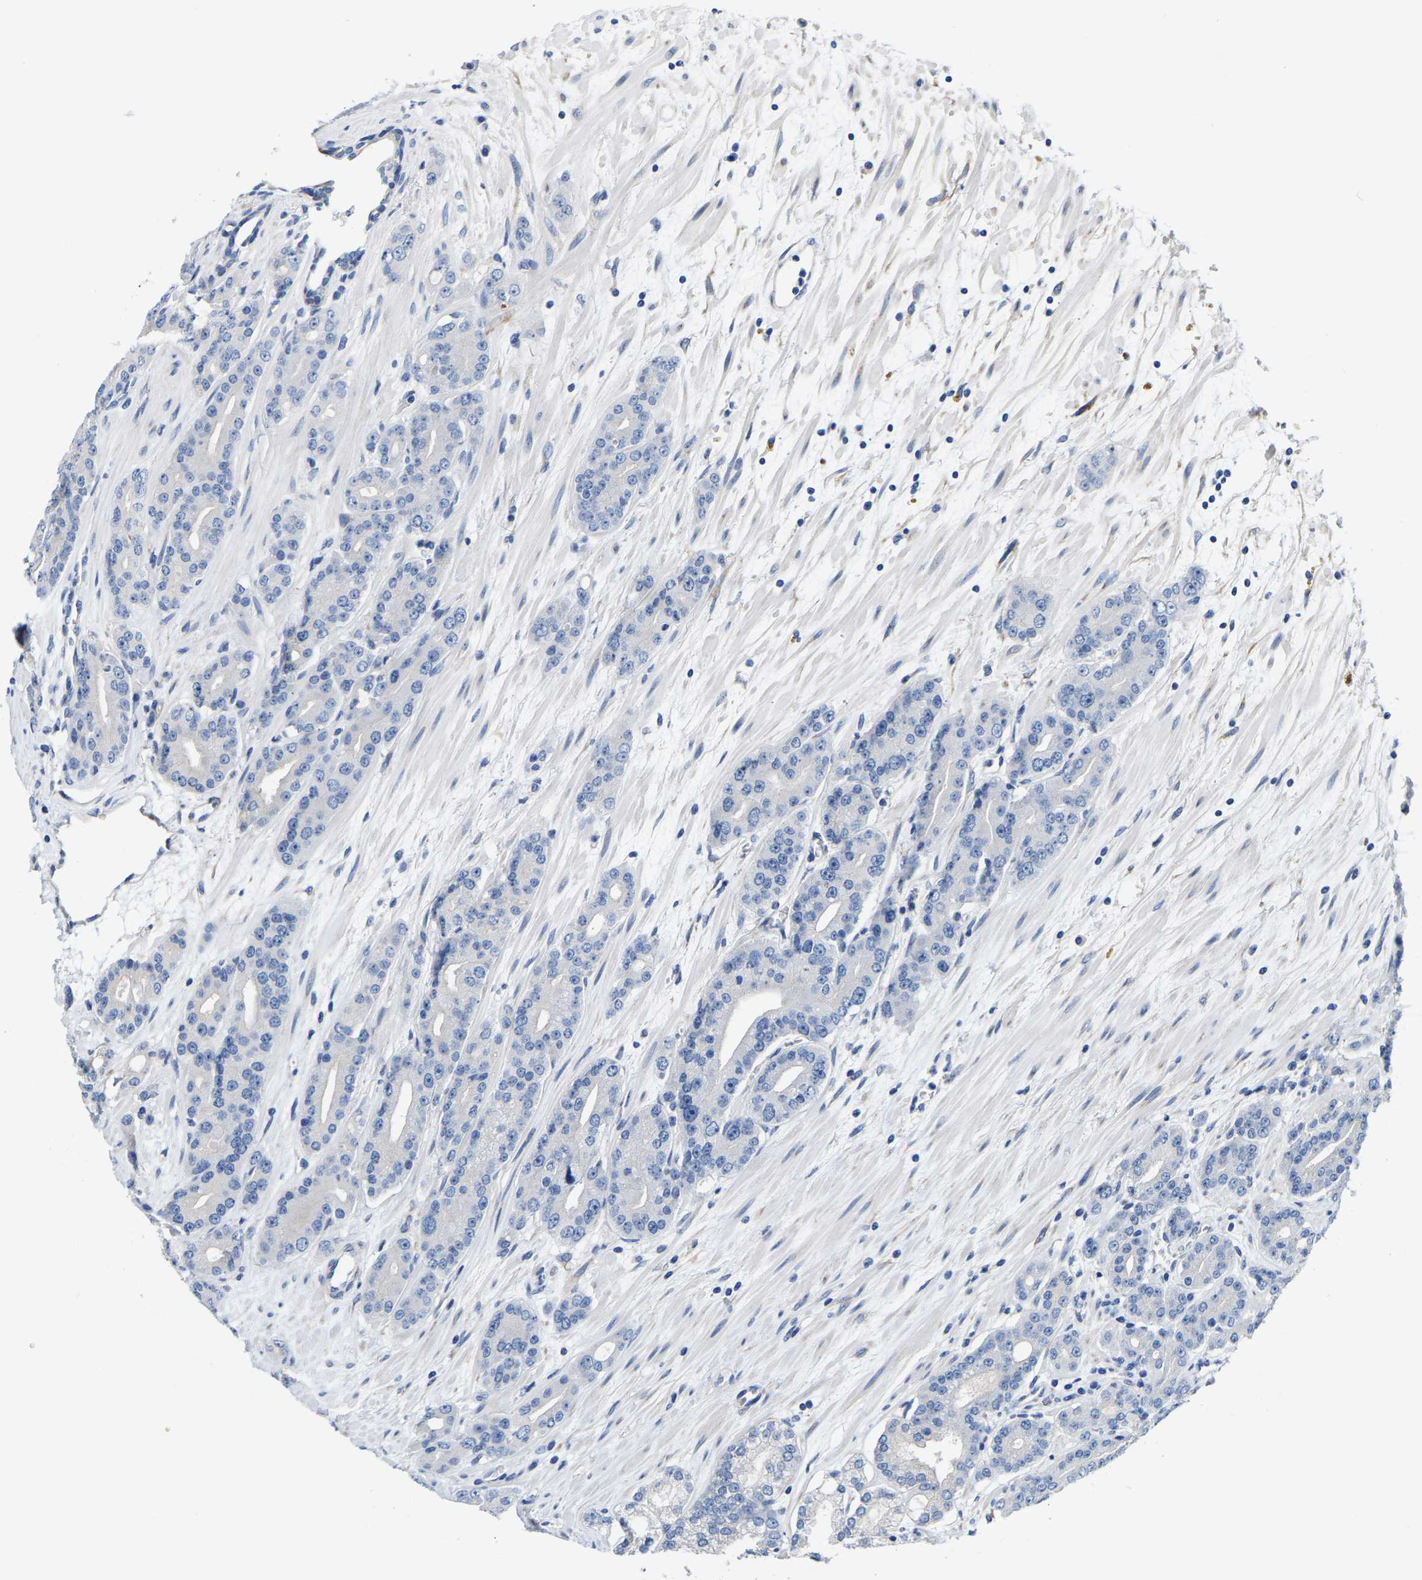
{"staining": {"intensity": "negative", "quantity": "none", "location": "none"}, "tissue": "prostate cancer", "cell_type": "Tumor cells", "image_type": "cancer", "snomed": [{"axis": "morphology", "description": "Adenocarcinoma, High grade"}, {"axis": "topography", "description": "Prostate"}], "caption": "Tumor cells show no significant protein positivity in prostate cancer.", "gene": "DSCAM", "patient": {"sex": "male", "age": 71}}